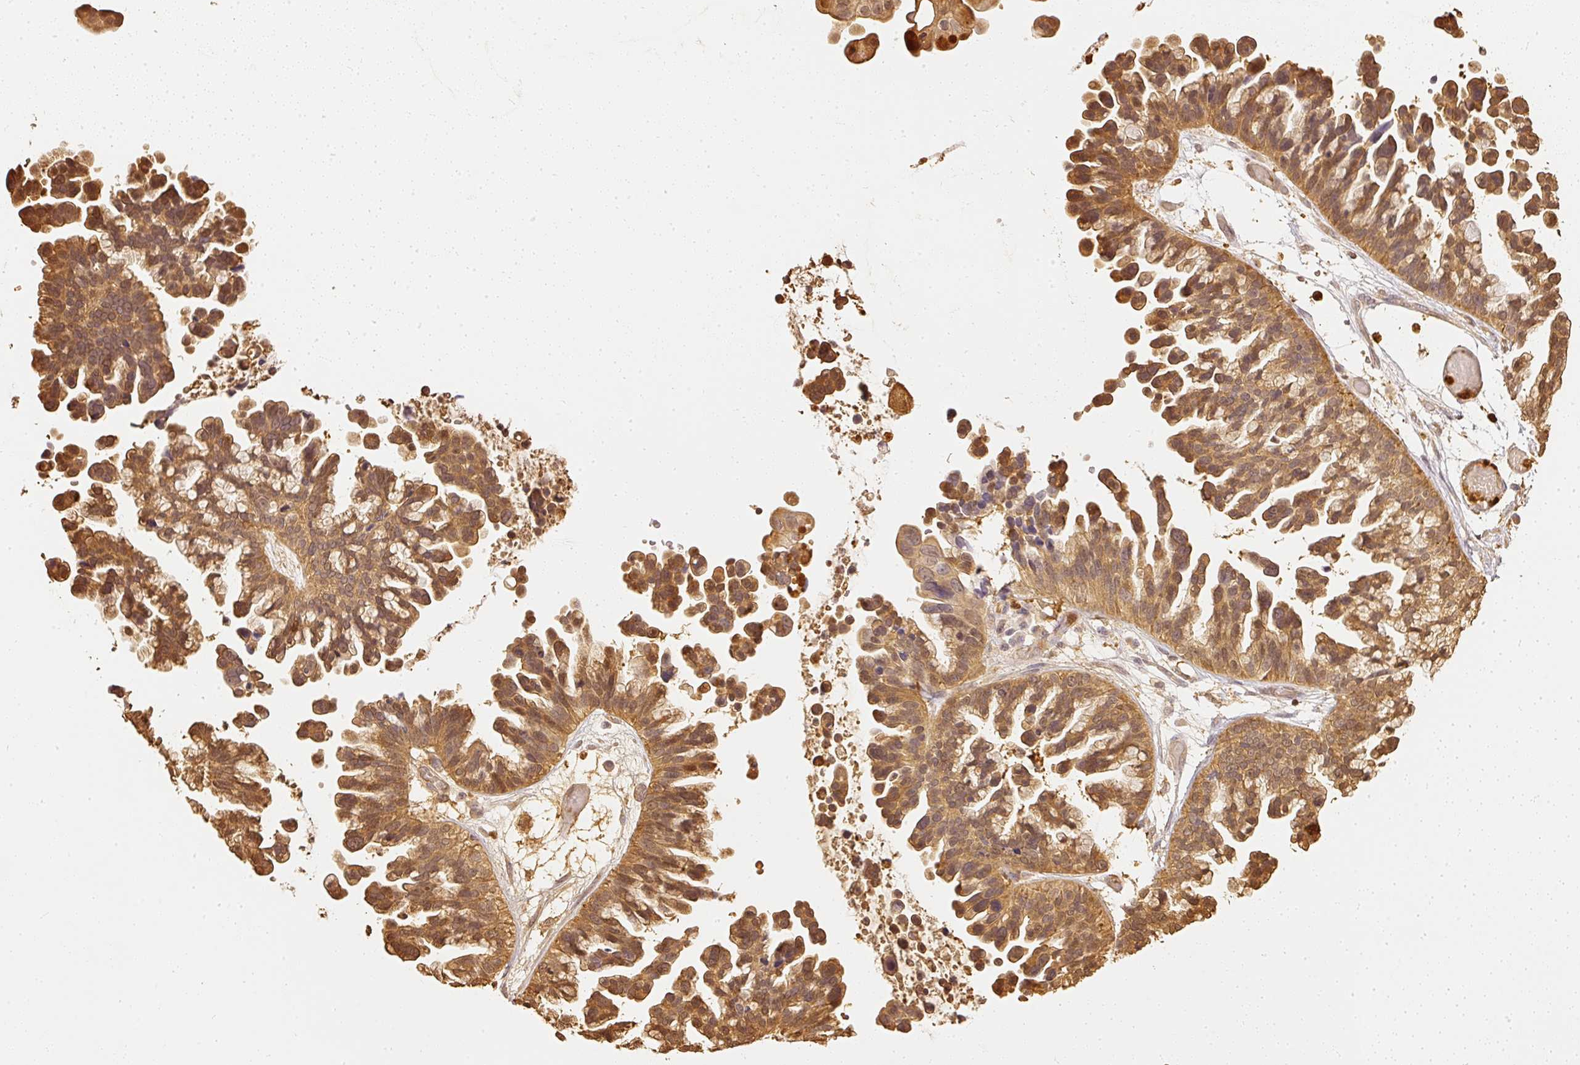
{"staining": {"intensity": "moderate", "quantity": ">75%", "location": "cytoplasmic/membranous"}, "tissue": "ovarian cancer", "cell_type": "Tumor cells", "image_type": "cancer", "snomed": [{"axis": "morphology", "description": "Cystadenocarcinoma, serous, NOS"}, {"axis": "topography", "description": "Ovary"}], "caption": "Moderate cytoplasmic/membranous positivity for a protein is identified in approximately >75% of tumor cells of ovarian cancer (serous cystadenocarcinoma) using IHC.", "gene": "PFN1", "patient": {"sex": "female", "age": 56}}